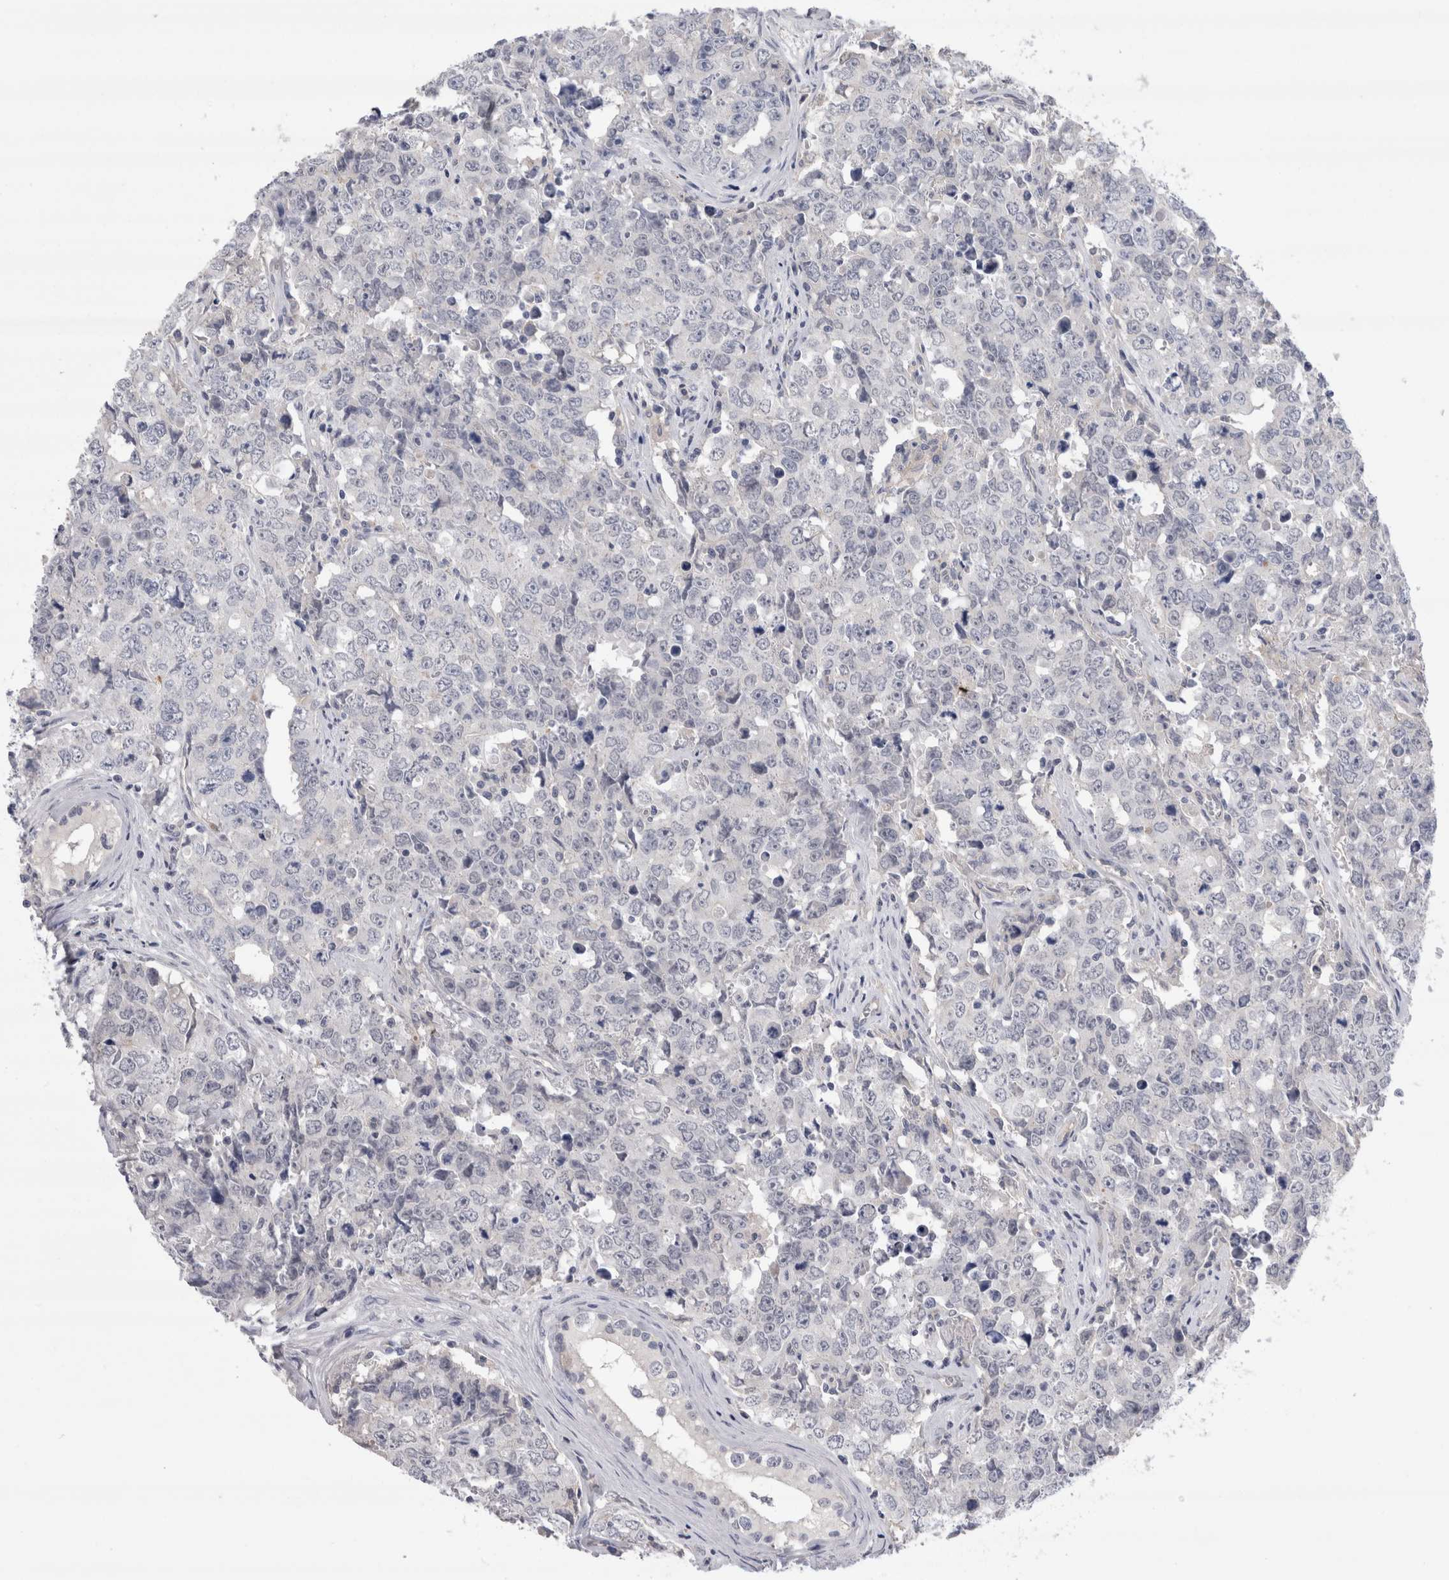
{"staining": {"intensity": "negative", "quantity": "none", "location": "none"}, "tissue": "testis cancer", "cell_type": "Tumor cells", "image_type": "cancer", "snomed": [{"axis": "morphology", "description": "Carcinoma, Embryonal, NOS"}, {"axis": "topography", "description": "Testis"}], "caption": "Tumor cells are negative for protein expression in human testis embryonal carcinoma. (Stains: DAB immunohistochemistry with hematoxylin counter stain, Microscopy: brightfield microscopy at high magnification).", "gene": "REG1A", "patient": {"sex": "male", "age": 28}}